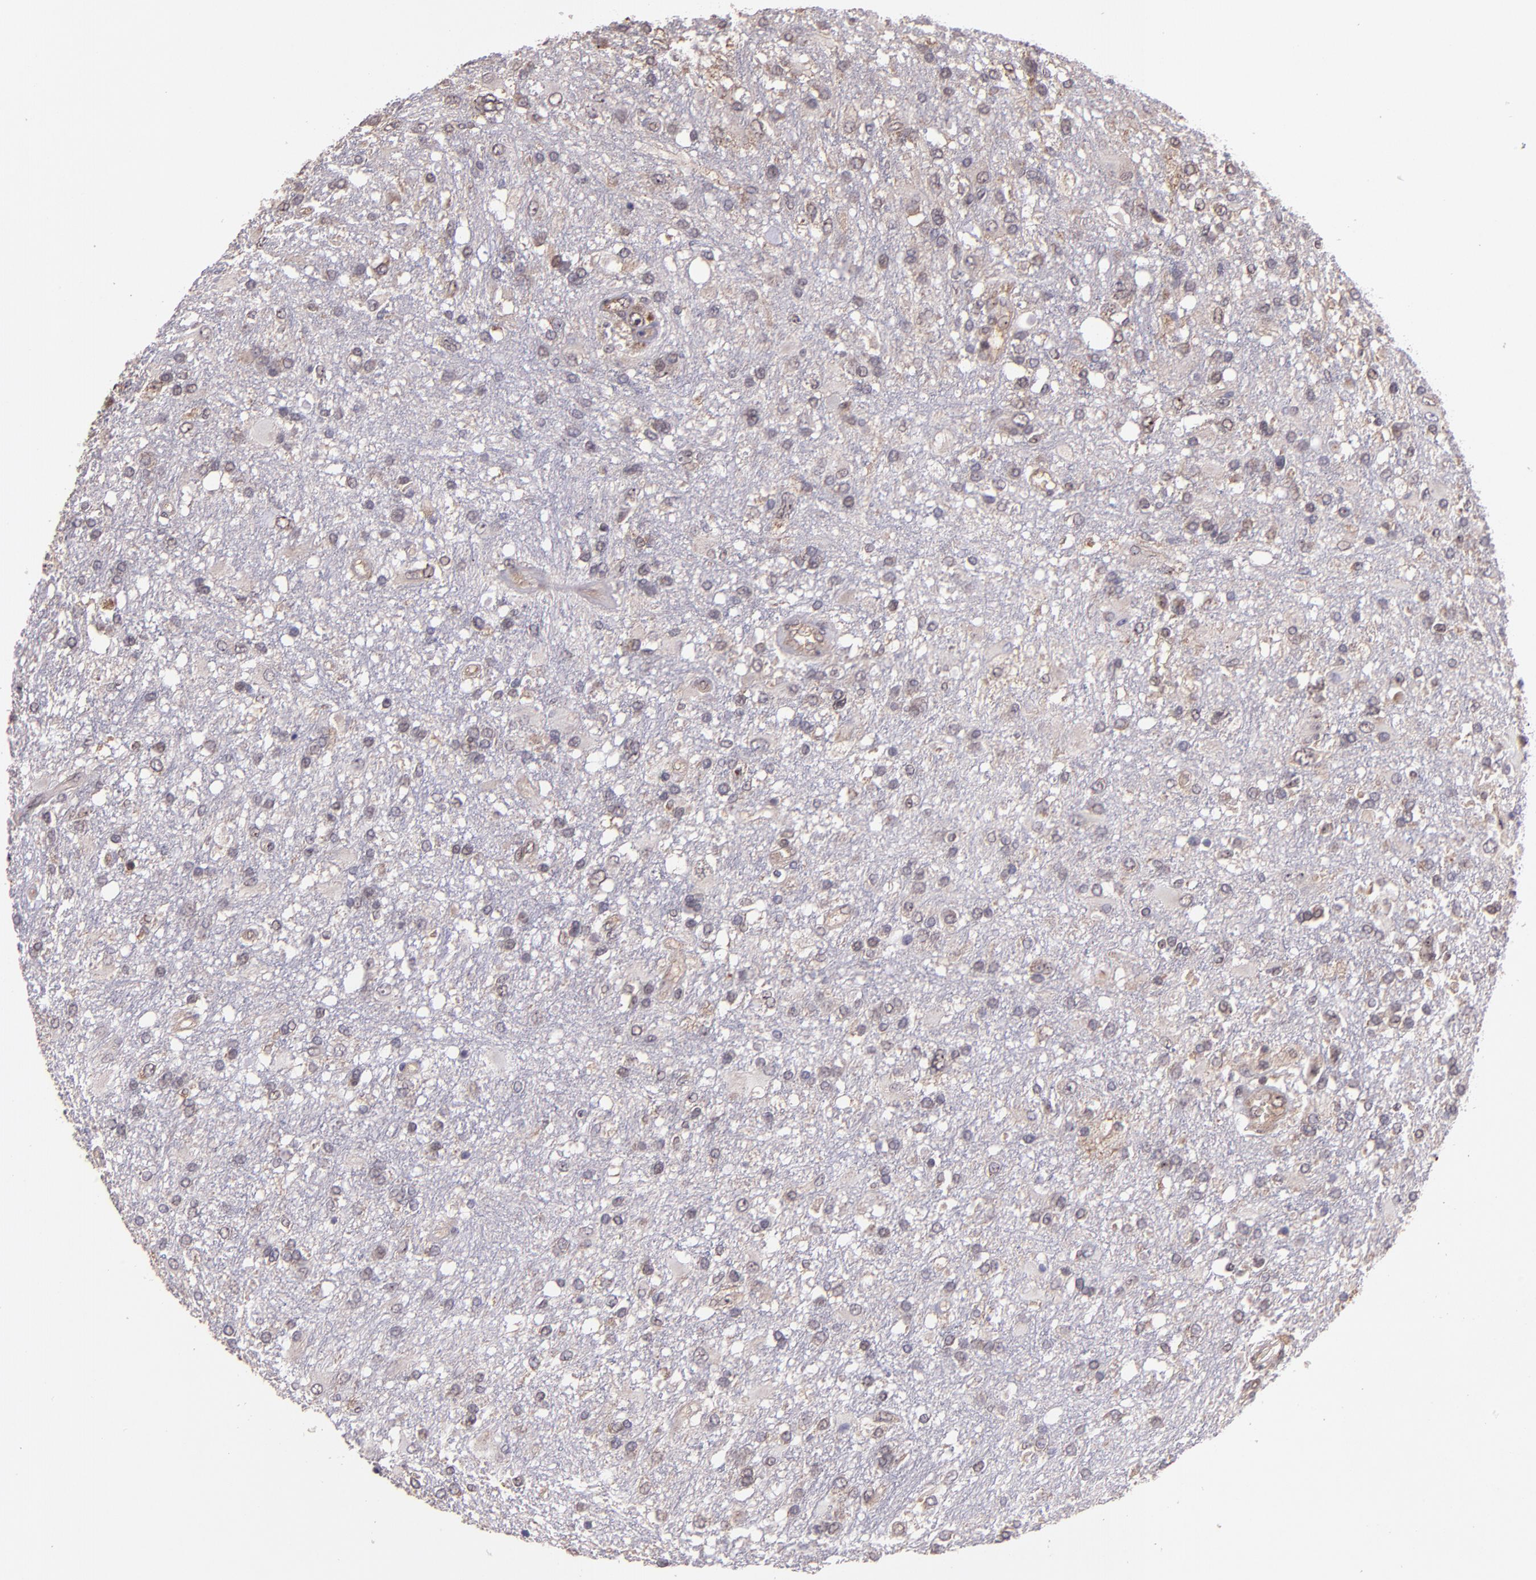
{"staining": {"intensity": "moderate", "quantity": "25%-75%", "location": "cytoplasmic/membranous"}, "tissue": "glioma", "cell_type": "Tumor cells", "image_type": "cancer", "snomed": [{"axis": "morphology", "description": "Glioma, malignant, High grade"}, {"axis": "topography", "description": "Cerebral cortex"}], "caption": "Immunohistochemical staining of malignant high-grade glioma exhibits medium levels of moderate cytoplasmic/membranous protein staining in approximately 25%-75% of tumor cells. The staining was performed using DAB (3,3'-diaminobenzidine), with brown indicating positive protein expression. Nuclei are stained blue with hematoxylin.", "gene": "USP51", "patient": {"sex": "male", "age": 79}}